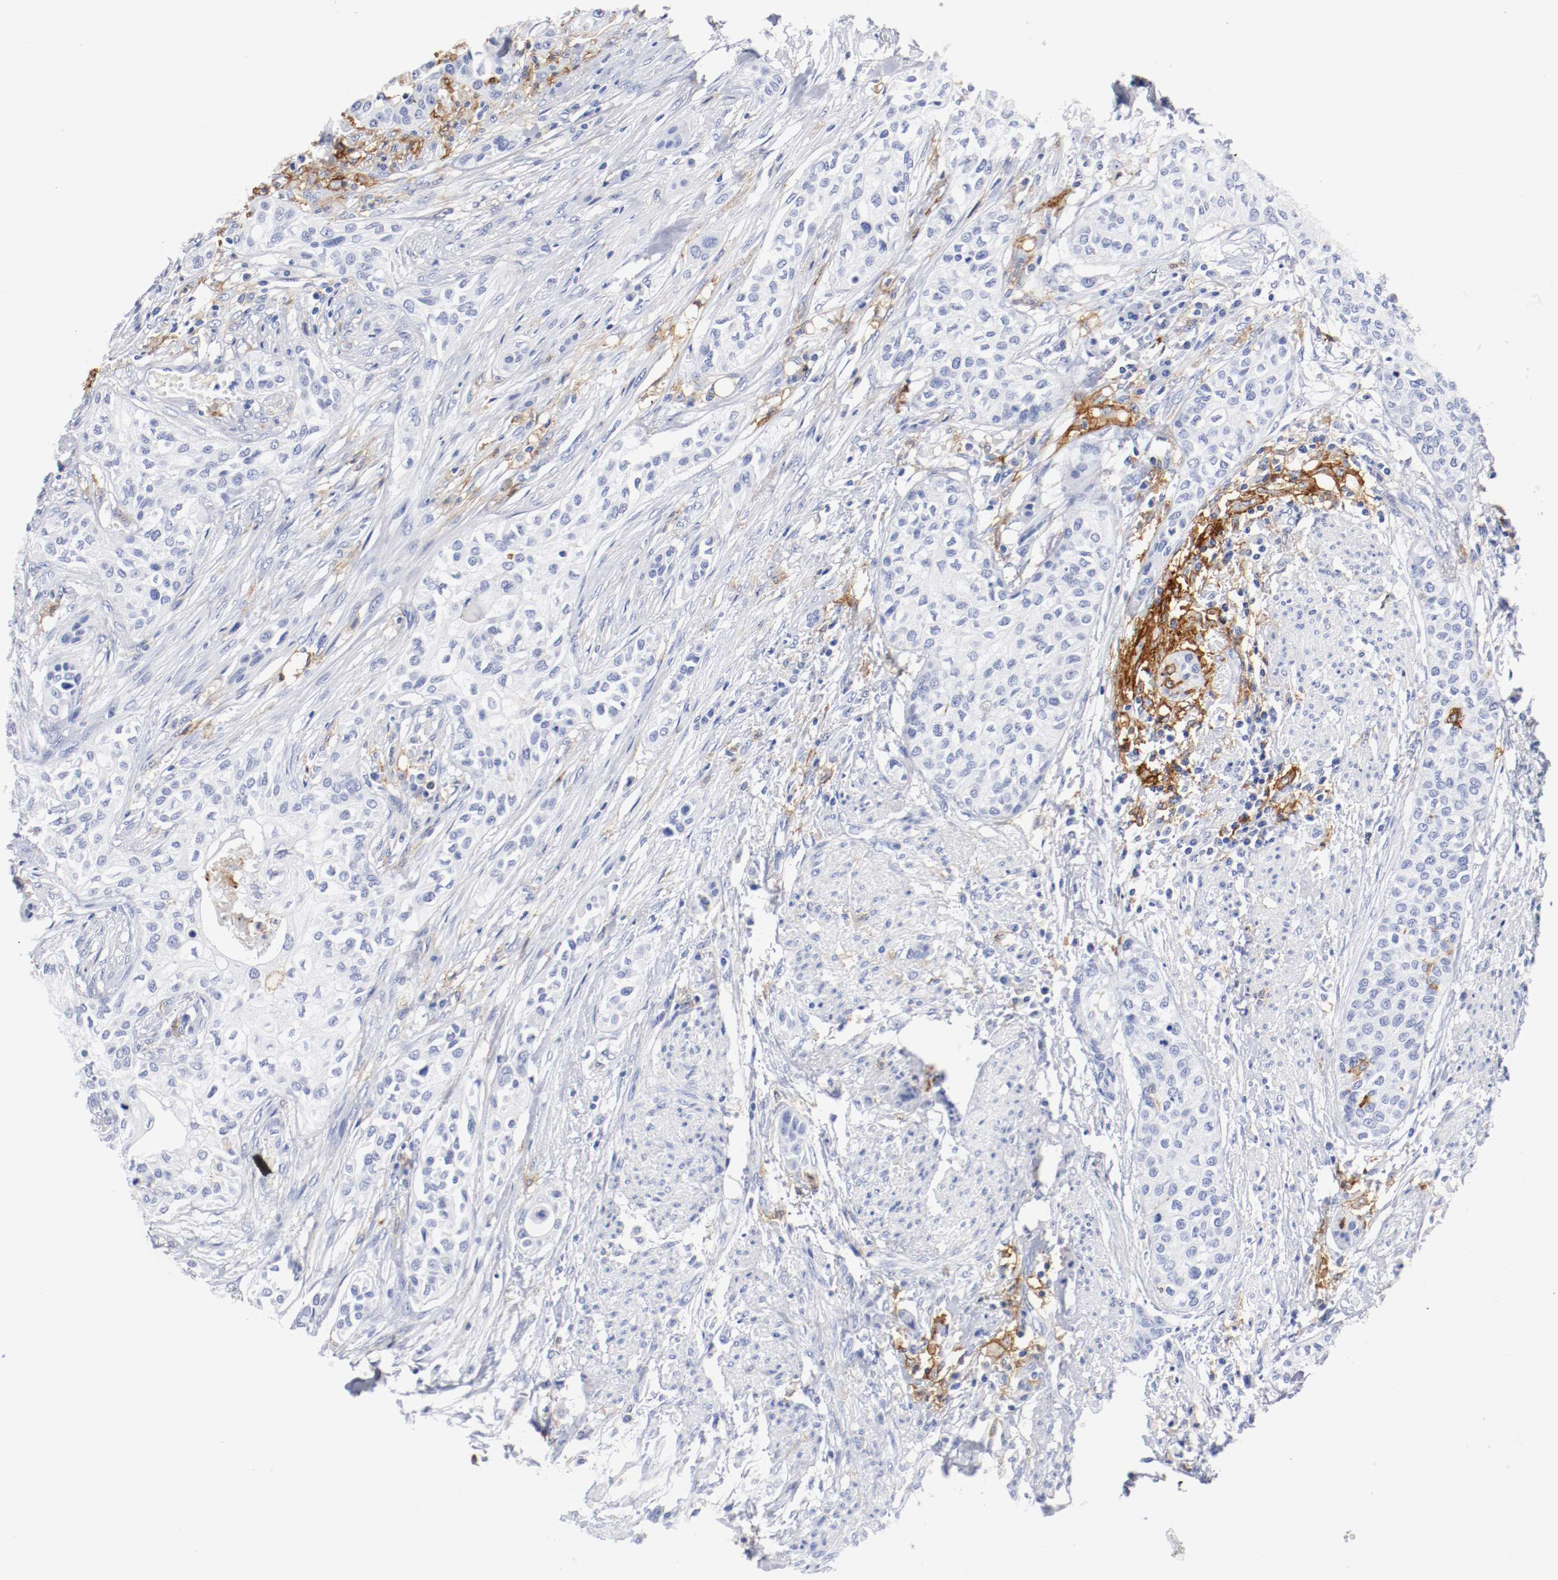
{"staining": {"intensity": "negative", "quantity": "none", "location": "none"}, "tissue": "urothelial cancer", "cell_type": "Tumor cells", "image_type": "cancer", "snomed": [{"axis": "morphology", "description": "Urothelial carcinoma, High grade"}, {"axis": "topography", "description": "Urinary bladder"}], "caption": "This is an immunohistochemistry photomicrograph of high-grade urothelial carcinoma. There is no expression in tumor cells.", "gene": "ITGAX", "patient": {"sex": "male", "age": 74}}